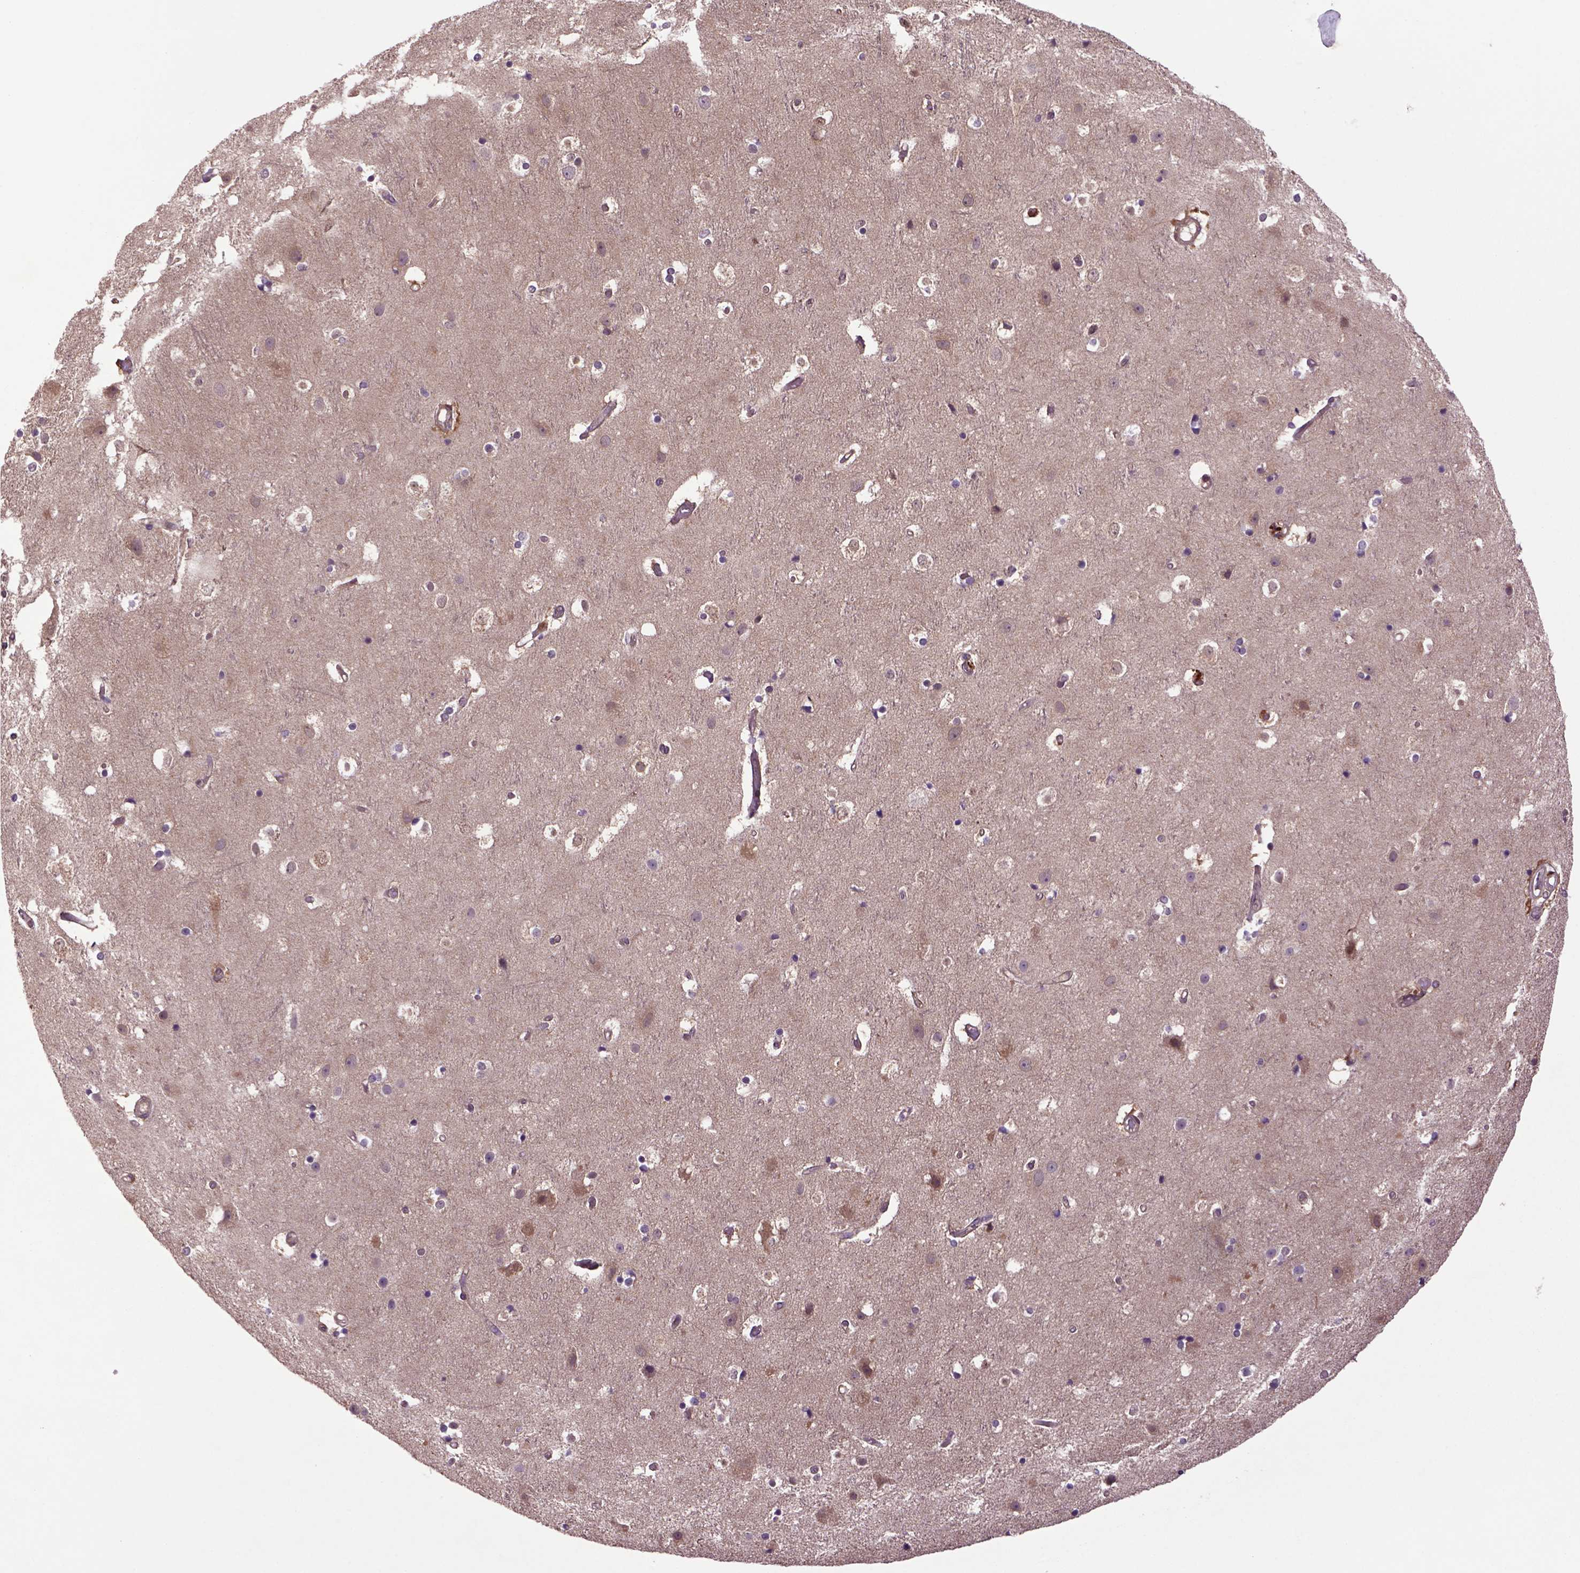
{"staining": {"intensity": "moderate", "quantity": ">75%", "location": "cytoplasmic/membranous"}, "tissue": "cerebral cortex", "cell_type": "Endothelial cells", "image_type": "normal", "snomed": [{"axis": "morphology", "description": "Normal tissue, NOS"}, {"axis": "topography", "description": "Cerebral cortex"}], "caption": "Immunohistochemistry (IHC) (DAB (3,3'-diaminobenzidine)) staining of benign human cerebral cortex demonstrates moderate cytoplasmic/membranous protein expression in about >75% of endothelial cells. Nuclei are stained in blue.", "gene": "HSPBP1", "patient": {"sex": "female", "age": 52}}